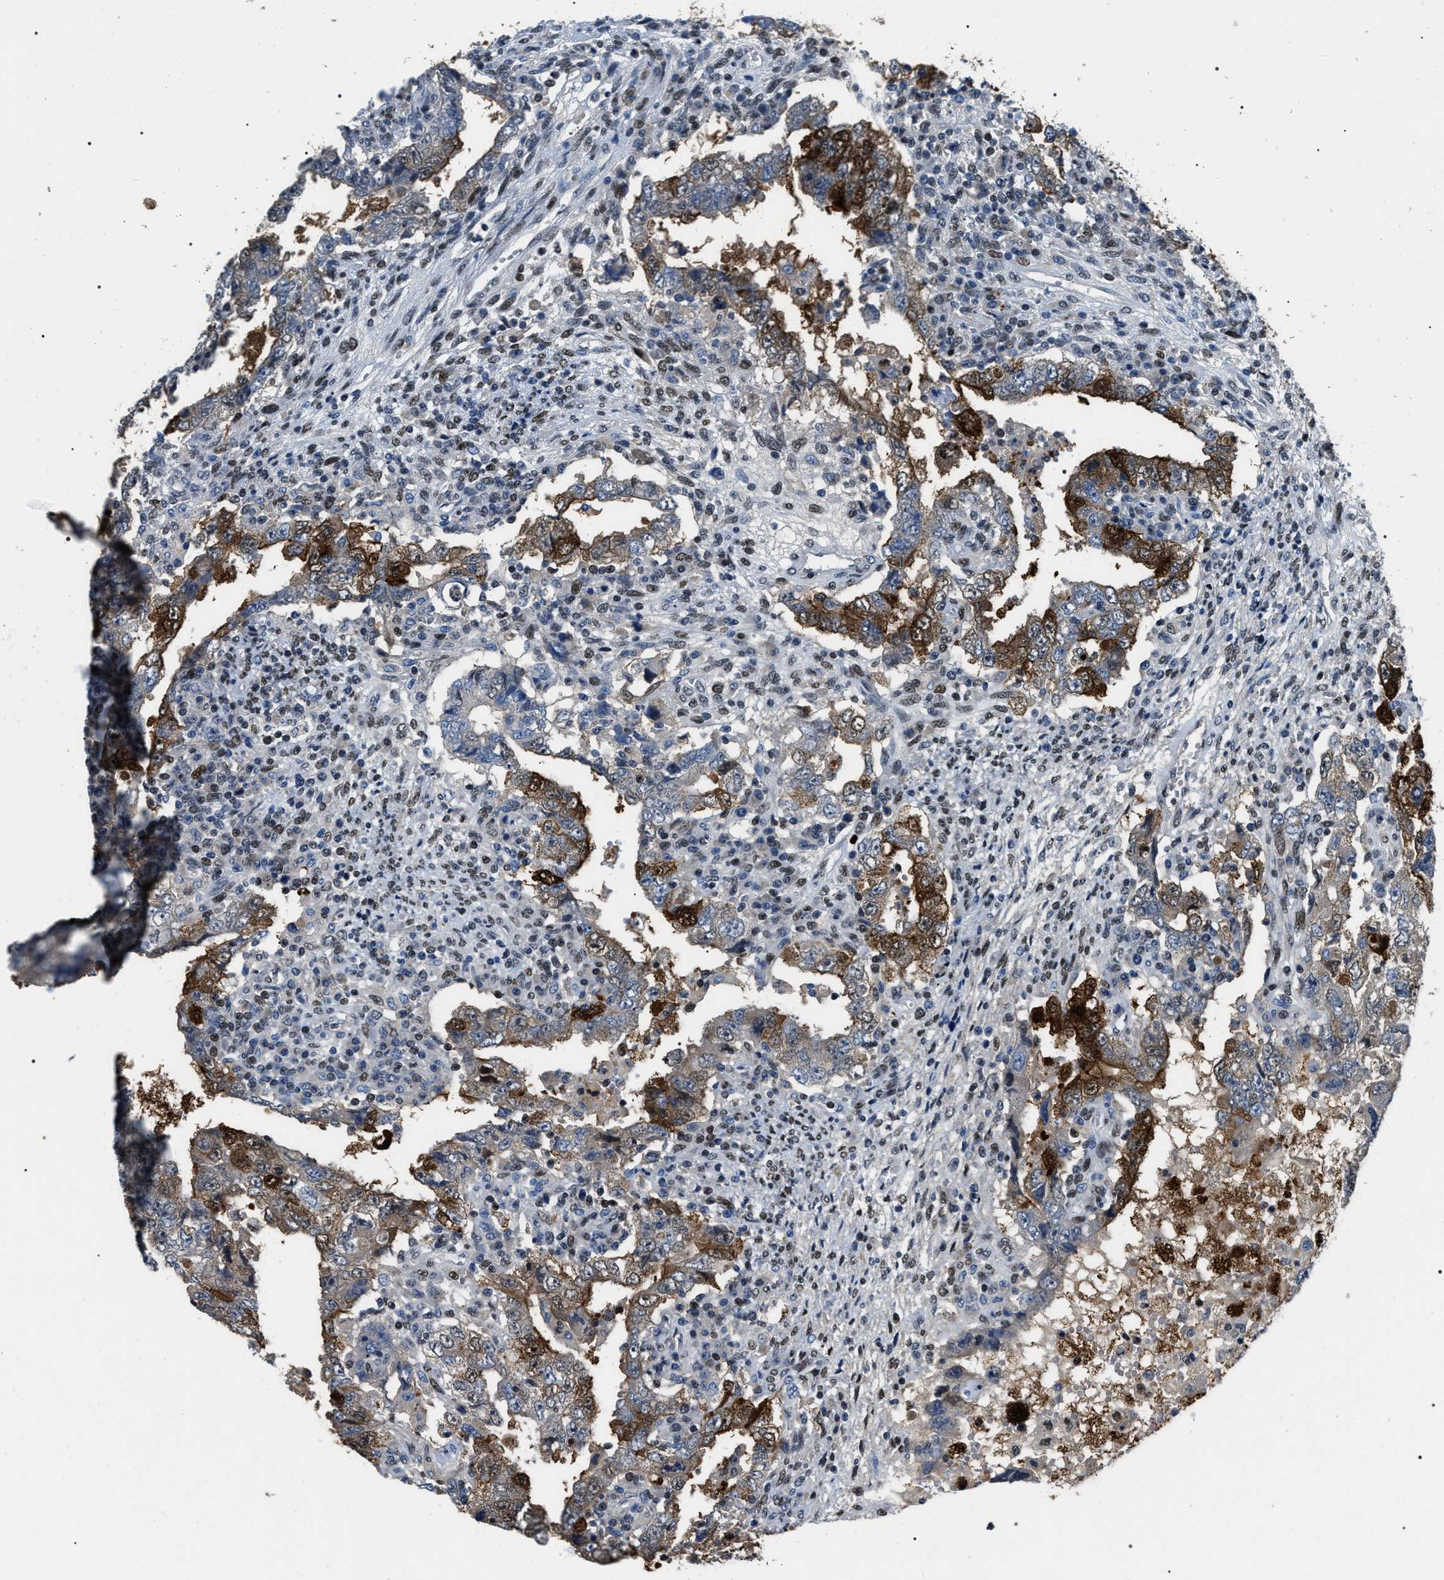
{"staining": {"intensity": "moderate", "quantity": "25%-75%", "location": "cytoplasmic/membranous,nuclear"}, "tissue": "testis cancer", "cell_type": "Tumor cells", "image_type": "cancer", "snomed": [{"axis": "morphology", "description": "Carcinoma, Embryonal, NOS"}, {"axis": "topography", "description": "Testis"}], "caption": "Embryonal carcinoma (testis) stained for a protein shows moderate cytoplasmic/membranous and nuclear positivity in tumor cells. The staining was performed using DAB to visualize the protein expression in brown, while the nuclei were stained in blue with hematoxylin (Magnification: 20x).", "gene": "C7orf25", "patient": {"sex": "male", "age": 26}}